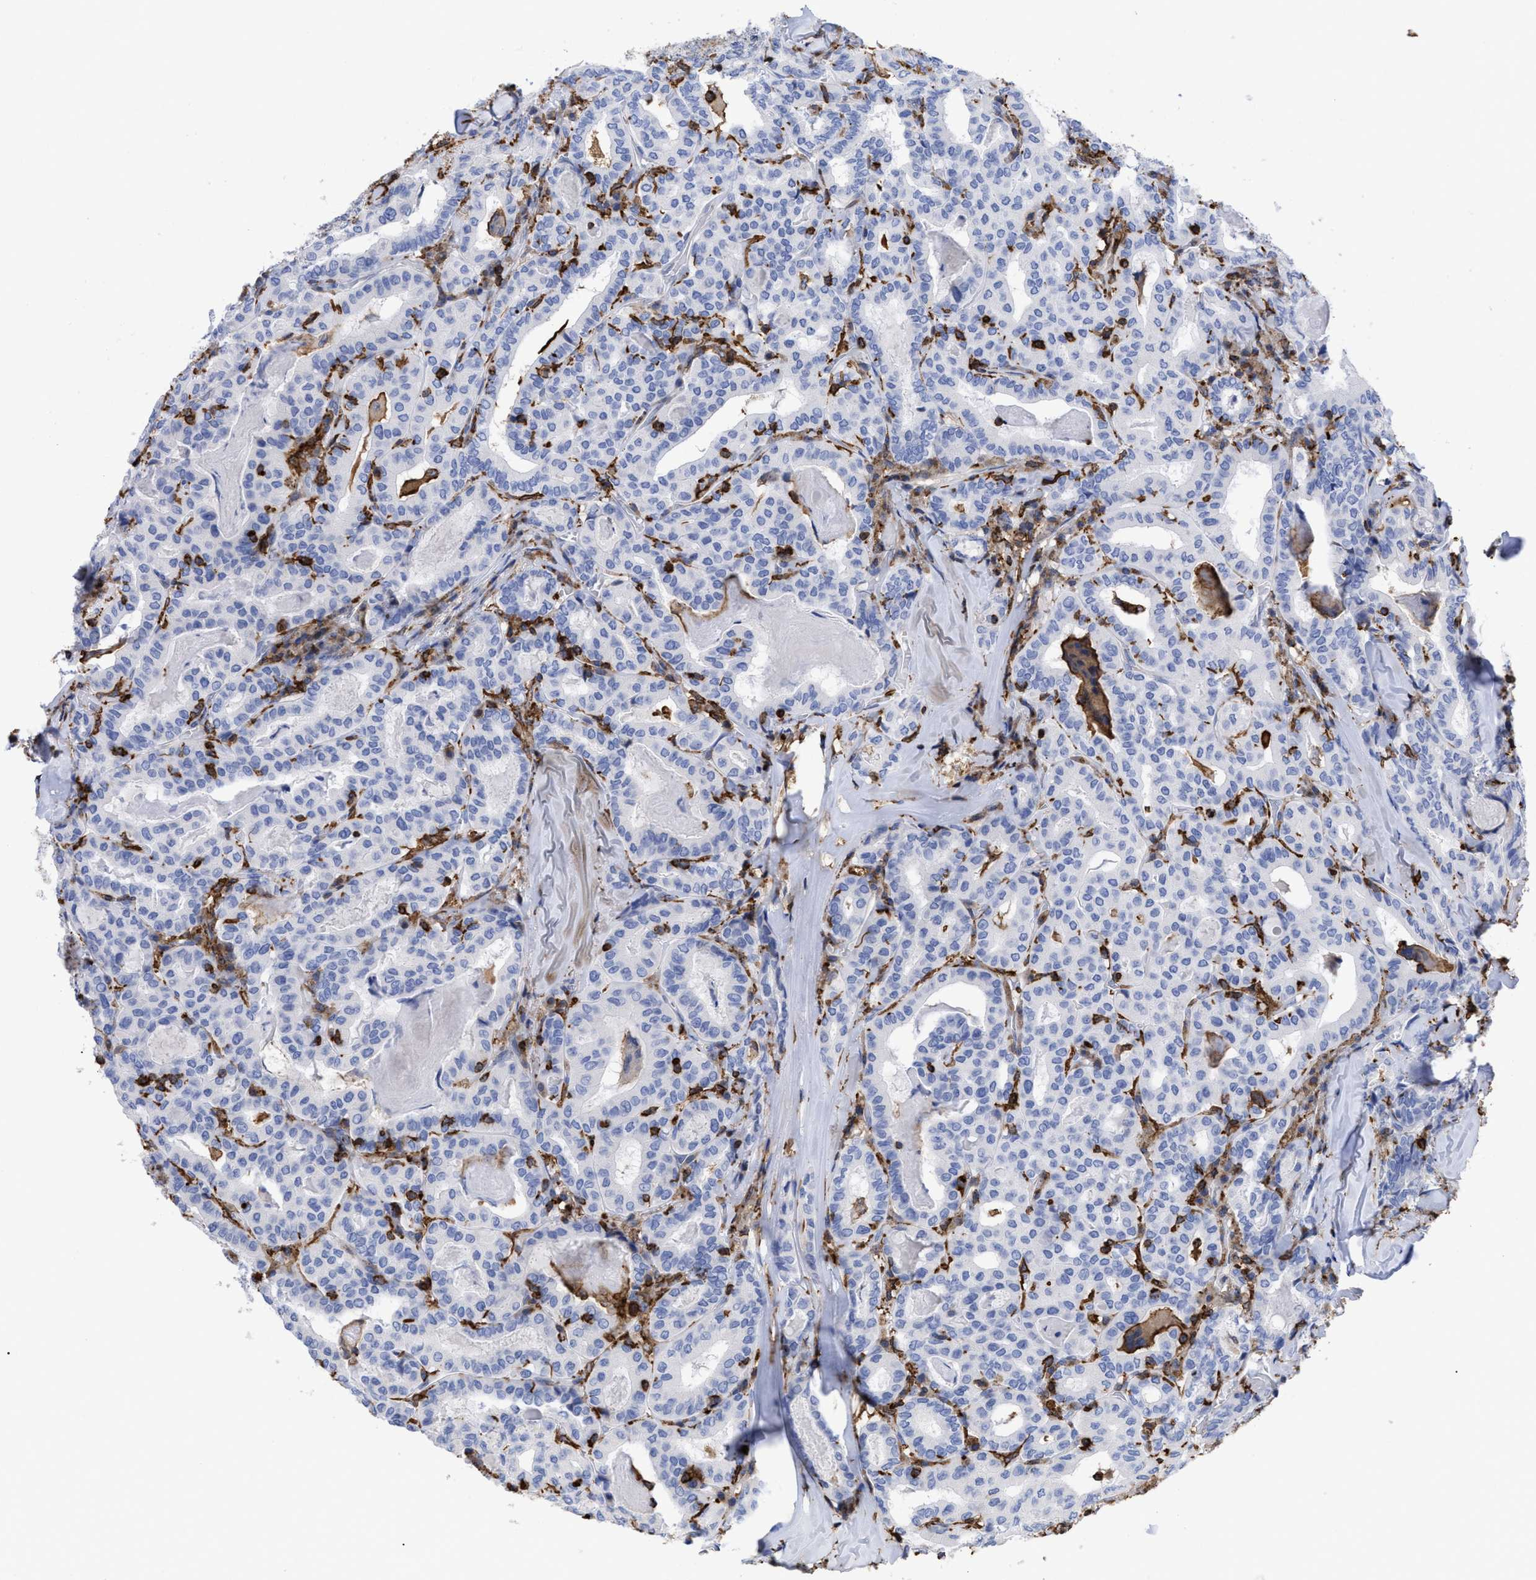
{"staining": {"intensity": "negative", "quantity": "none", "location": "none"}, "tissue": "thyroid cancer", "cell_type": "Tumor cells", "image_type": "cancer", "snomed": [{"axis": "morphology", "description": "Papillary adenocarcinoma, NOS"}, {"axis": "topography", "description": "Thyroid gland"}], "caption": "Protein analysis of papillary adenocarcinoma (thyroid) reveals no significant positivity in tumor cells.", "gene": "HCLS1", "patient": {"sex": "female", "age": 42}}